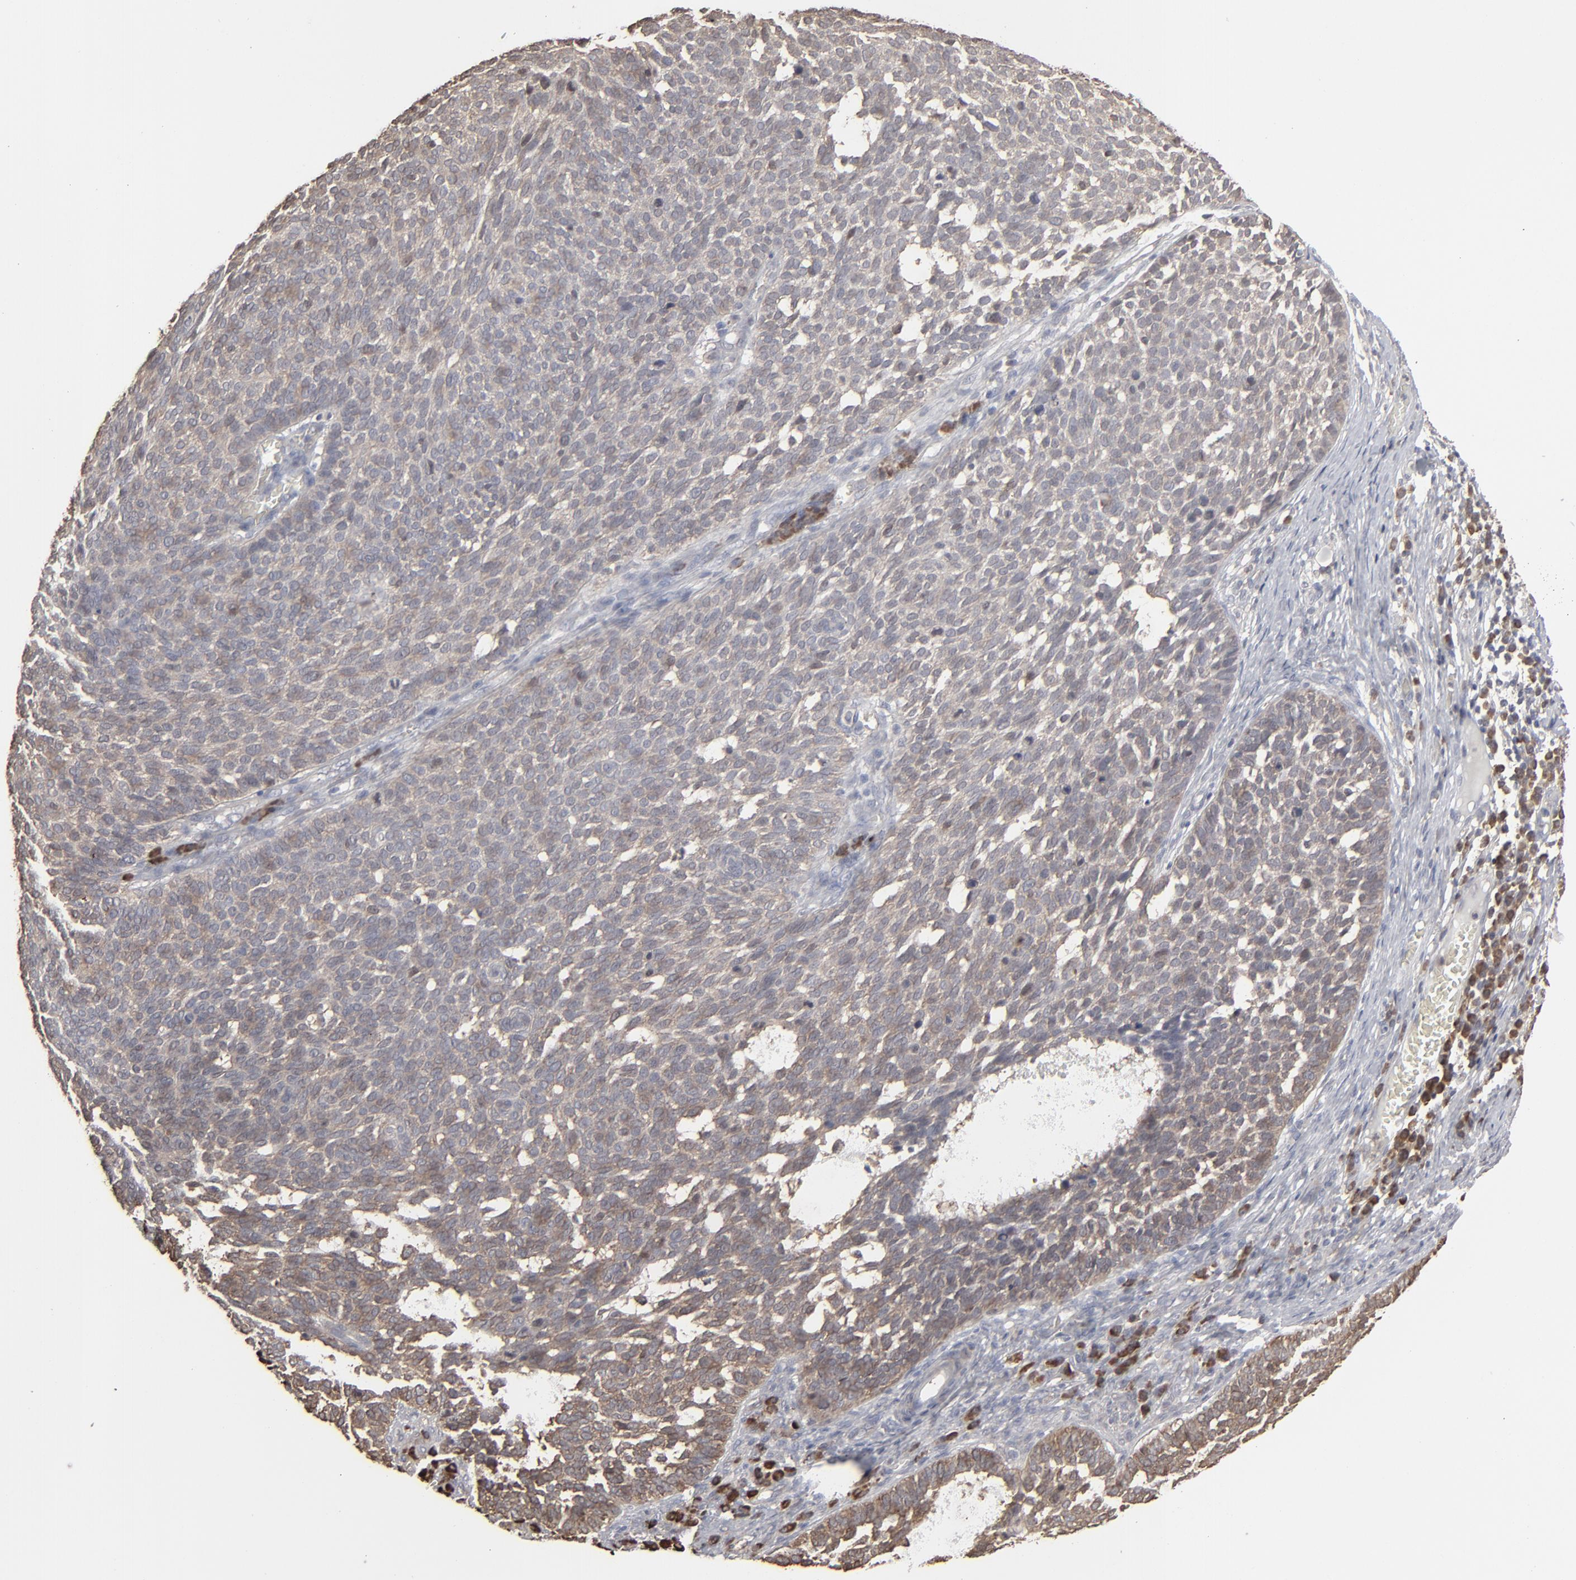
{"staining": {"intensity": "weak", "quantity": ">75%", "location": "cytoplasmic/membranous"}, "tissue": "skin cancer", "cell_type": "Tumor cells", "image_type": "cancer", "snomed": [{"axis": "morphology", "description": "Basal cell carcinoma"}, {"axis": "topography", "description": "Skin"}], "caption": "This image reveals skin cancer (basal cell carcinoma) stained with immunohistochemistry (IHC) to label a protein in brown. The cytoplasmic/membranous of tumor cells show weak positivity for the protein. Nuclei are counter-stained blue.", "gene": "NME1-NME2", "patient": {"sex": "male", "age": 63}}